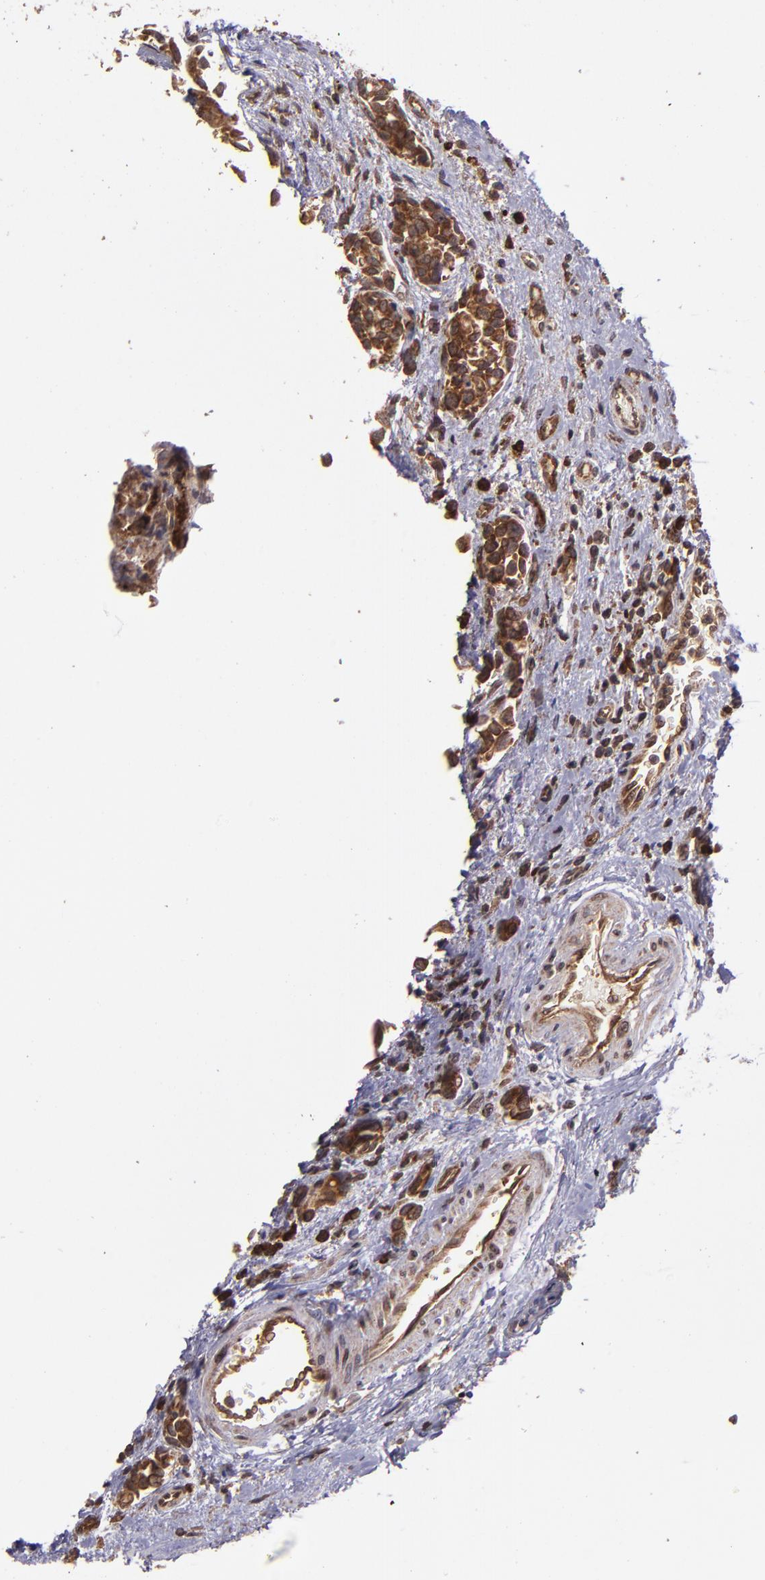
{"staining": {"intensity": "strong", "quantity": ">75%", "location": "cytoplasmic/membranous"}, "tissue": "urothelial cancer", "cell_type": "Tumor cells", "image_type": "cancer", "snomed": [{"axis": "morphology", "description": "Urothelial carcinoma, High grade"}, {"axis": "topography", "description": "Urinary bladder"}], "caption": "Tumor cells show strong cytoplasmic/membranous expression in about >75% of cells in urothelial carcinoma (high-grade).", "gene": "USP51", "patient": {"sex": "male", "age": 78}}